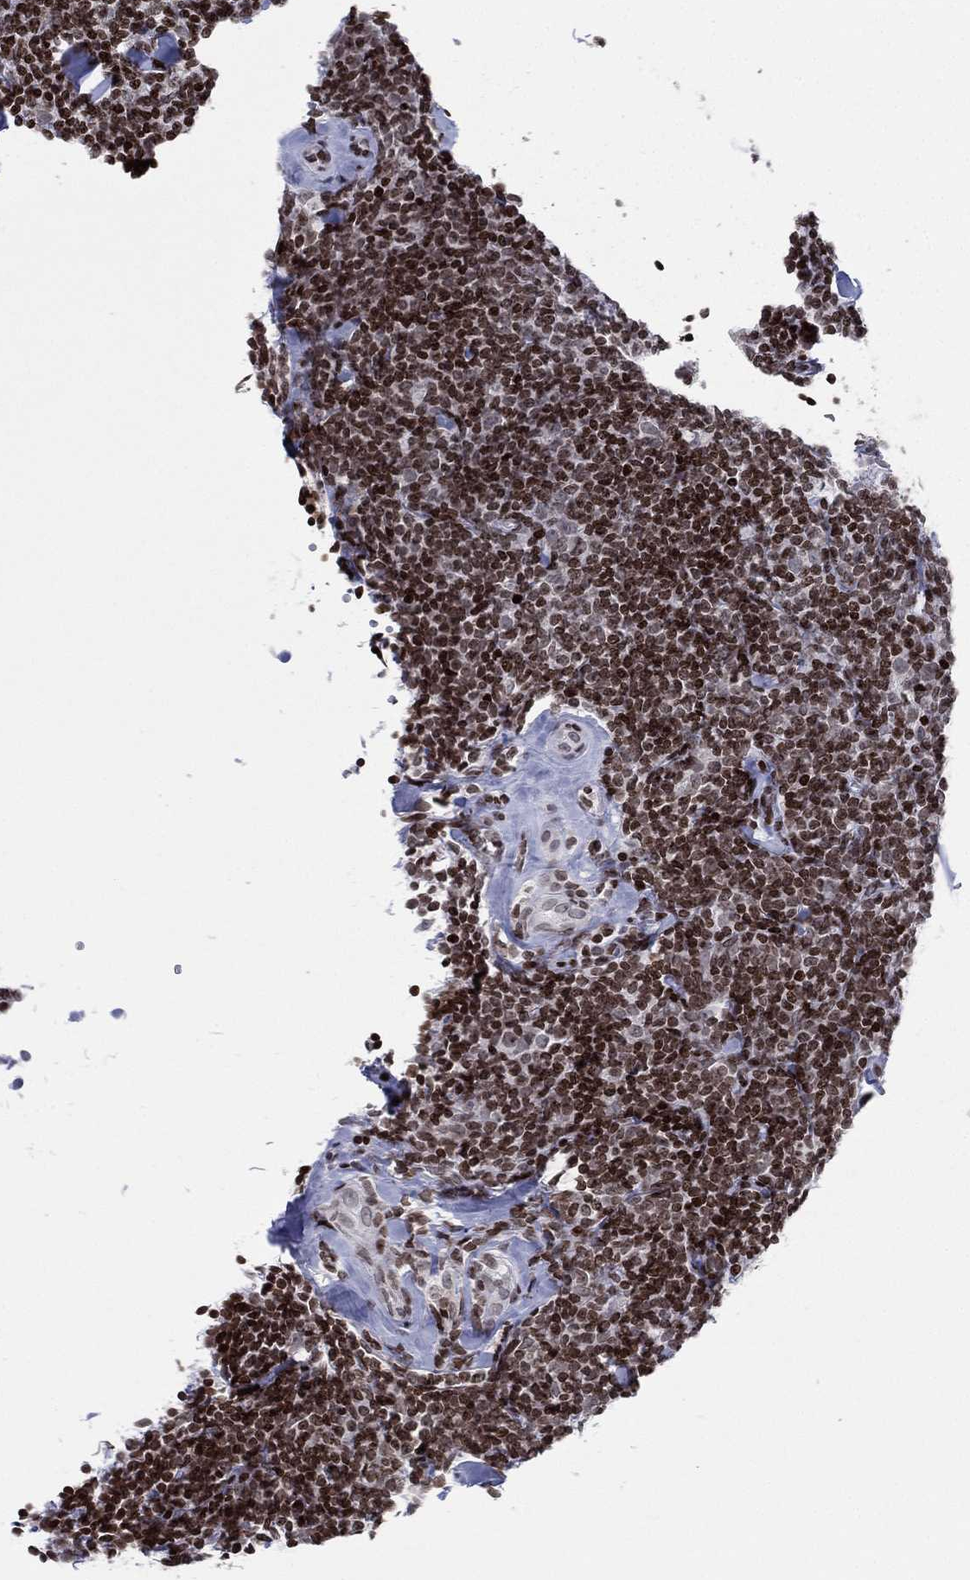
{"staining": {"intensity": "strong", "quantity": ">75%", "location": "nuclear"}, "tissue": "lymphoma", "cell_type": "Tumor cells", "image_type": "cancer", "snomed": [{"axis": "morphology", "description": "Malignant lymphoma, non-Hodgkin's type, Low grade"}, {"axis": "topography", "description": "Lymph node"}], "caption": "Immunohistochemical staining of human malignant lymphoma, non-Hodgkin's type (low-grade) displays strong nuclear protein staining in approximately >75% of tumor cells.", "gene": "MFSD14A", "patient": {"sex": "female", "age": 56}}